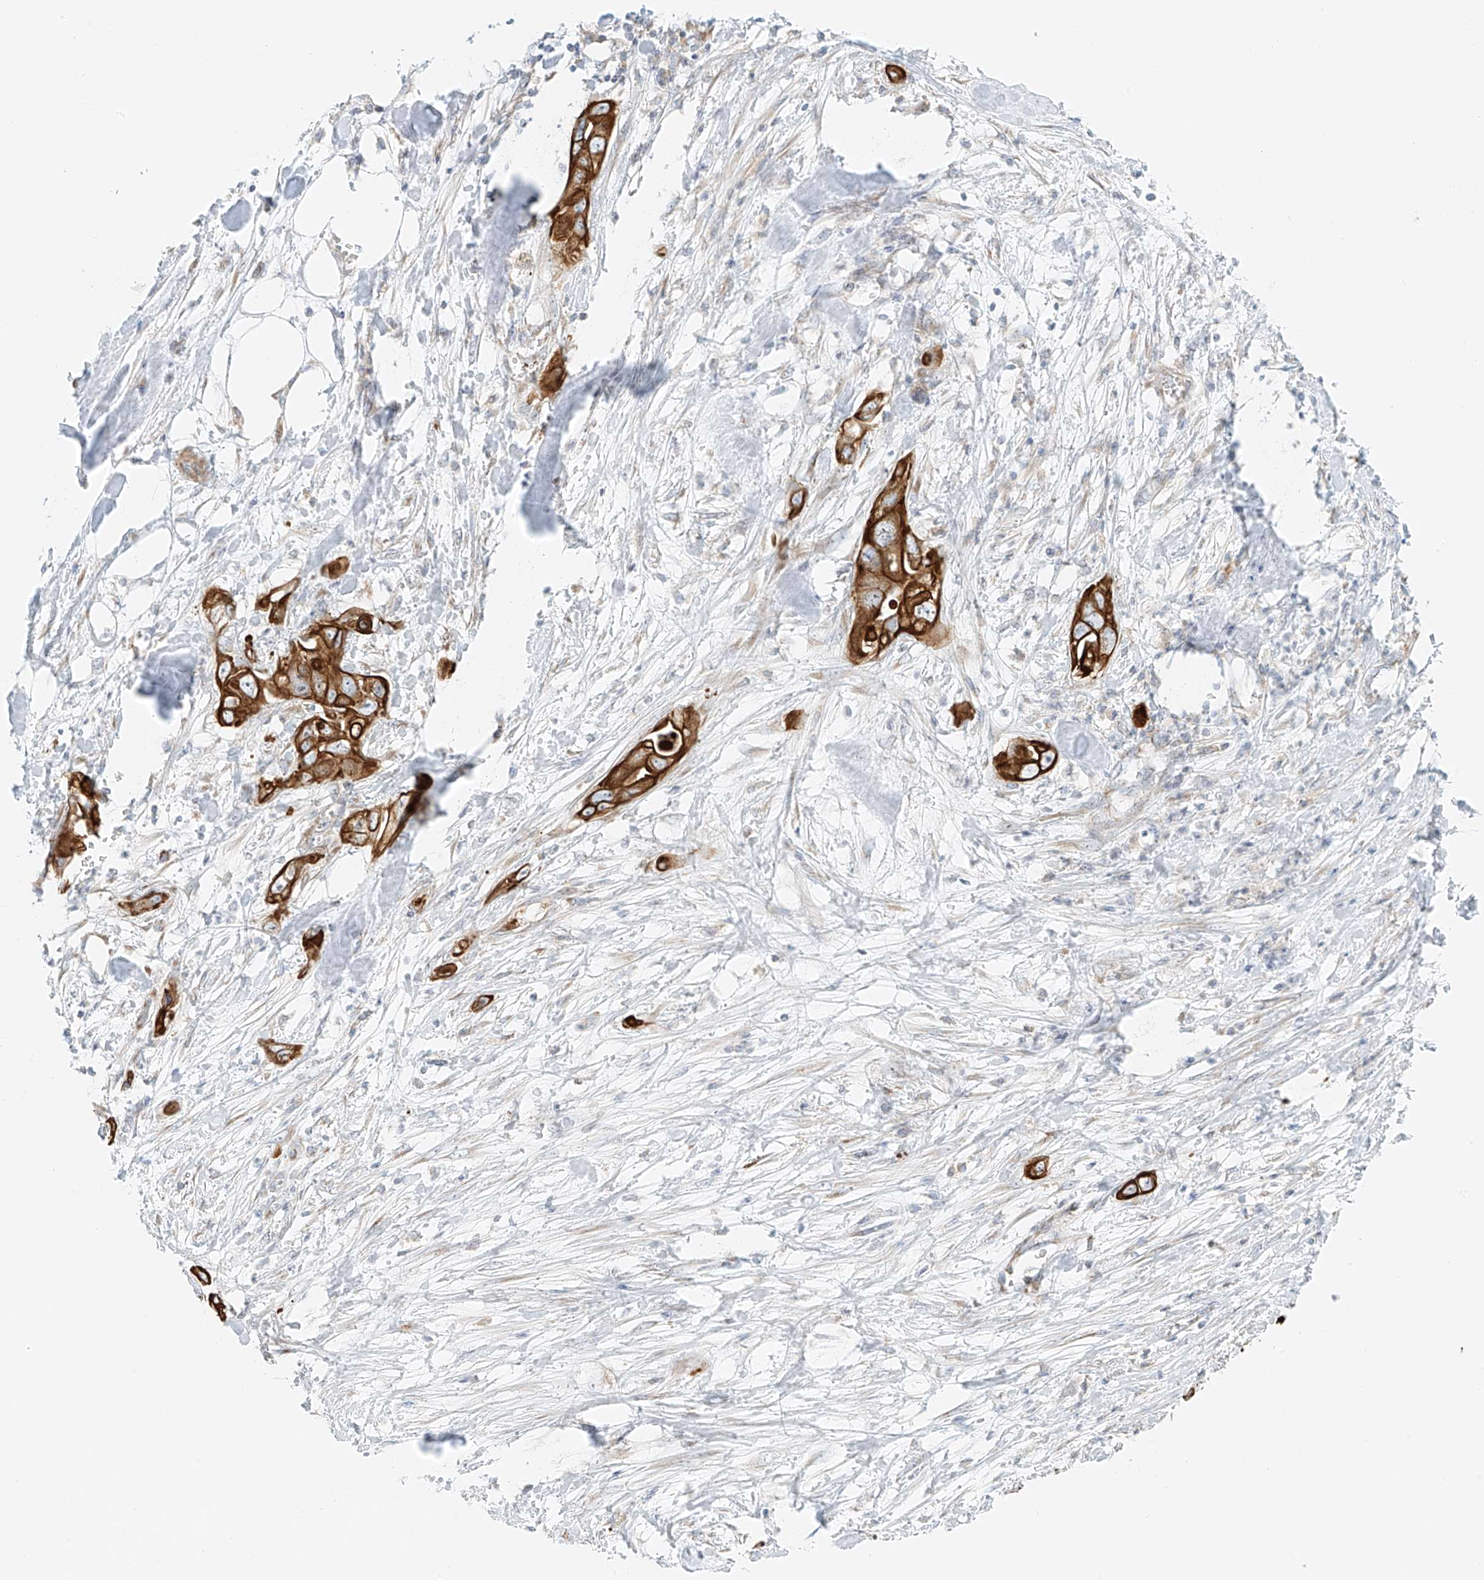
{"staining": {"intensity": "strong", "quantity": ">75%", "location": "cytoplasmic/membranous"}, "tissue": "pancreatic cancer", "cell_type": "Tumor cells", "image_type": "cancer", "snomed": [{"axis": "morphology", "description": "Adenocarcinoma, NOS"}, {"axis": "topography", "description": "Pancreas"}], "caption": "Human pancreatic adenocarcinoma stained with a brown dye shows strong cytoplasmic/membranous positive positivity in about >75% of tumor cells.", "gene": "EIPR1", "patient": {"sex": "female", "age": 78}}